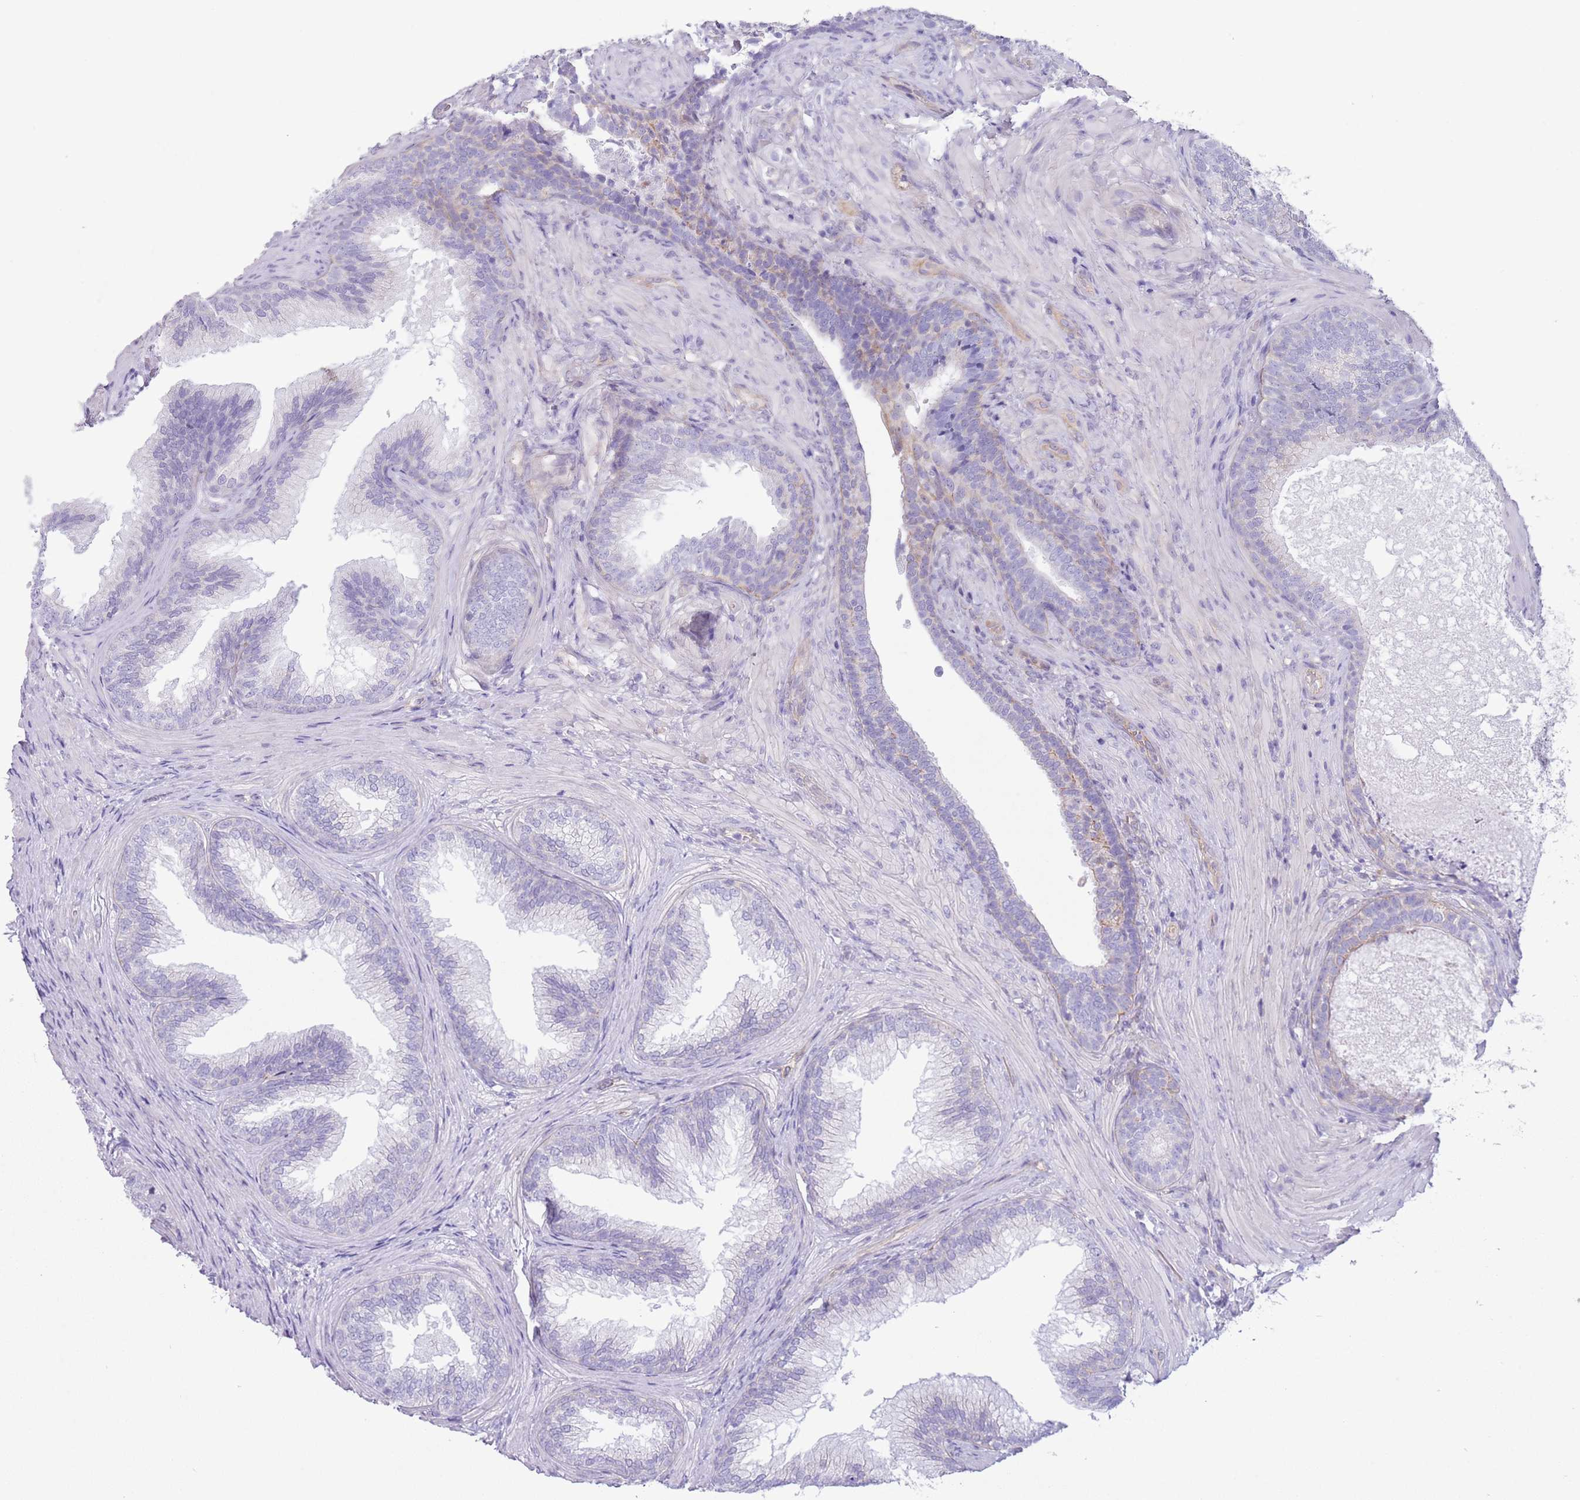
{"staining": {"intensity": "weak", "quantity": "25%-75%", "location": "cytoplasmic/membranous"}, "tissue": "prostate", "cell_type": "Glandular cells", "image_type": "normal", "snomed": [{"axis": "morphology", "description": "Normal tissue, NOS"}, {"axis": "topography", "description": "Prostate"}], "caption": "A photomicrograph of human prostate stained for a protein displays weak cytoplasmic/membranous brown staining in glandular cells.", "gene": "RBP3", "patient": {"sex": "male", "age": 76}}